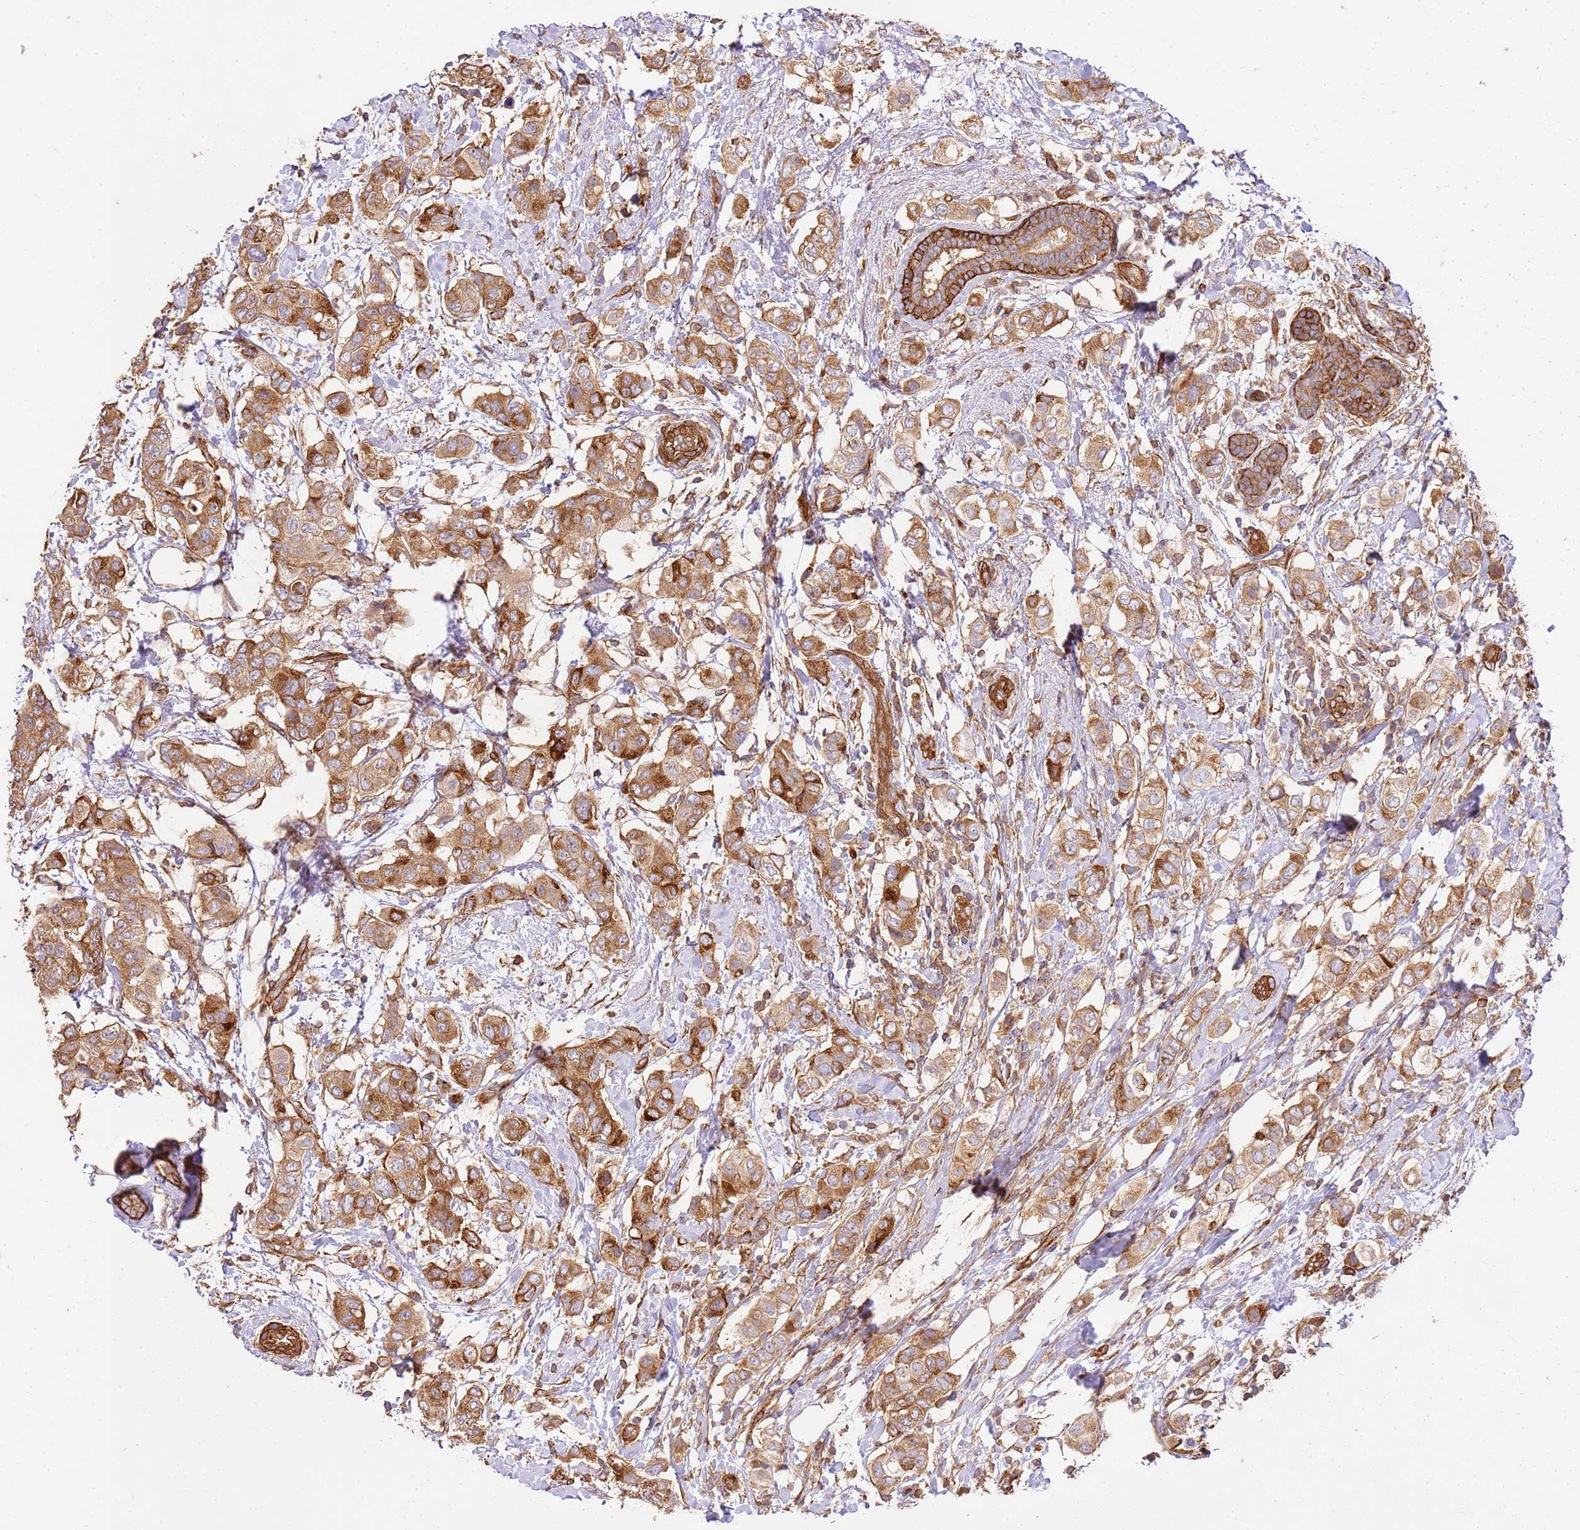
{"staining": {"intensity": "moderate", "quantity": ">75%", "location": "cytoplasmic/membranous"}, "tissue": "breast cancer", "cell_type": "Tumor cells", "image_type": "cancer", "snomed": [{"axis": "morphology", "description": "Lobular carcinoma"}, {"axis": "topography", "description": "Breast"}], "caption": "Immunohistochemical staining of human breast cancer (lobular carcinoma) displays moderate cytoplasmic/membranous protein staining in about >75% of tumor cells.", "gene": "ZBTB39", "patient": {"sex": "female", "age": 51}}